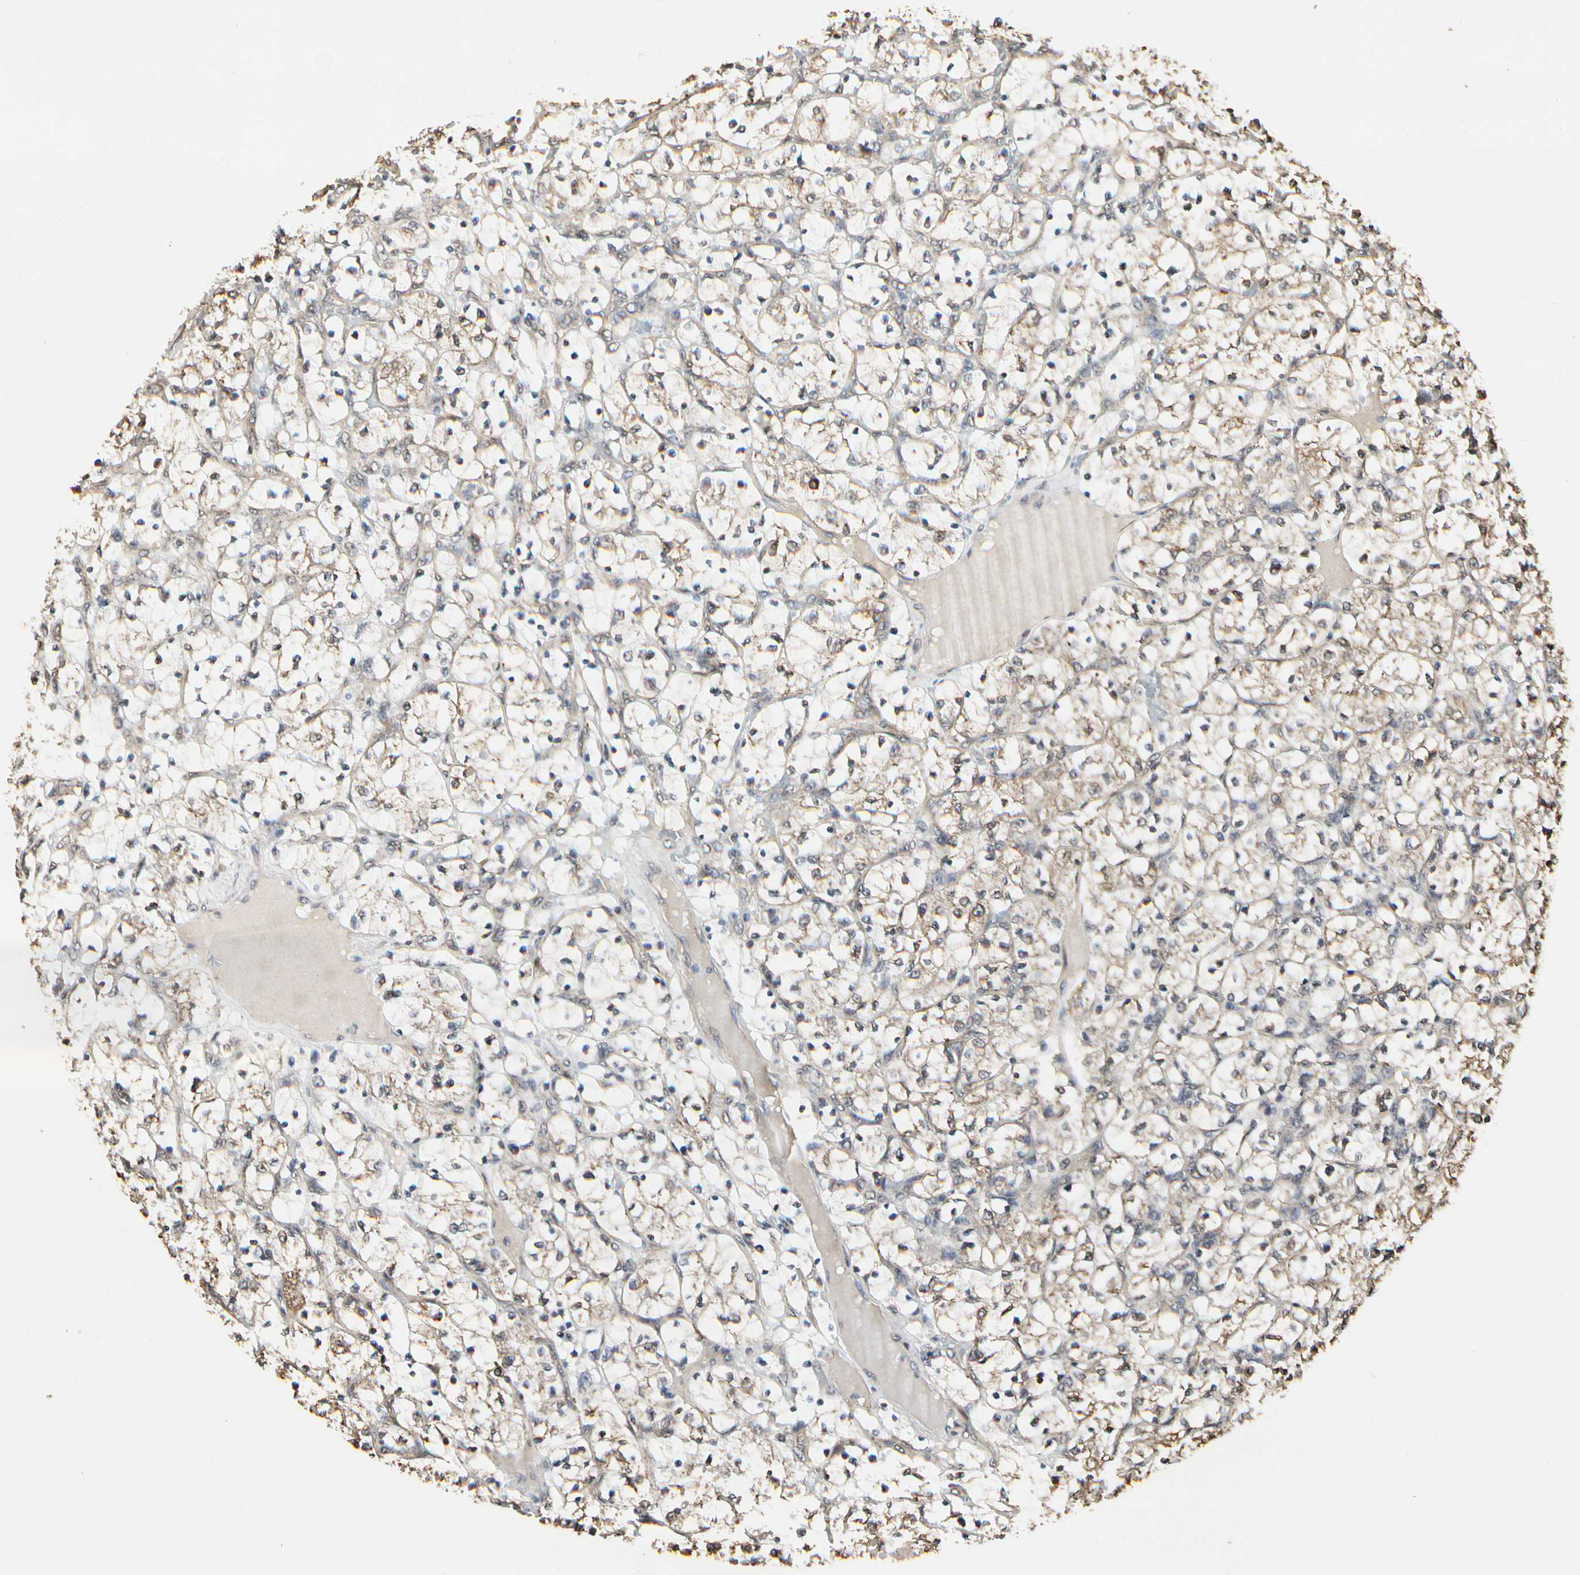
{"staining": {"intensity": "moderate", "quantity": "25%-75%", "location": "cytoplasmic/membranous"}, "tissue": "renal cancer", "cell_type": "Tumor cells", "image_type": "cancer", "snomed": [{"axis": "morphology", "description": "Adenocarcinoma, NOS"}, {"axis": "topography", "description": "Kidney"}], "caption": "The photomicrograph reveals staining of renal adenocarcinoma, revealing moderate cytoplasmic/membranous protein positivity (brown color) within tumor cells. (Brightfield microscopy of DAB IHC at high magnification).", "gene": "TAOK1", "patient": {"sex": "female", "age": 69}}